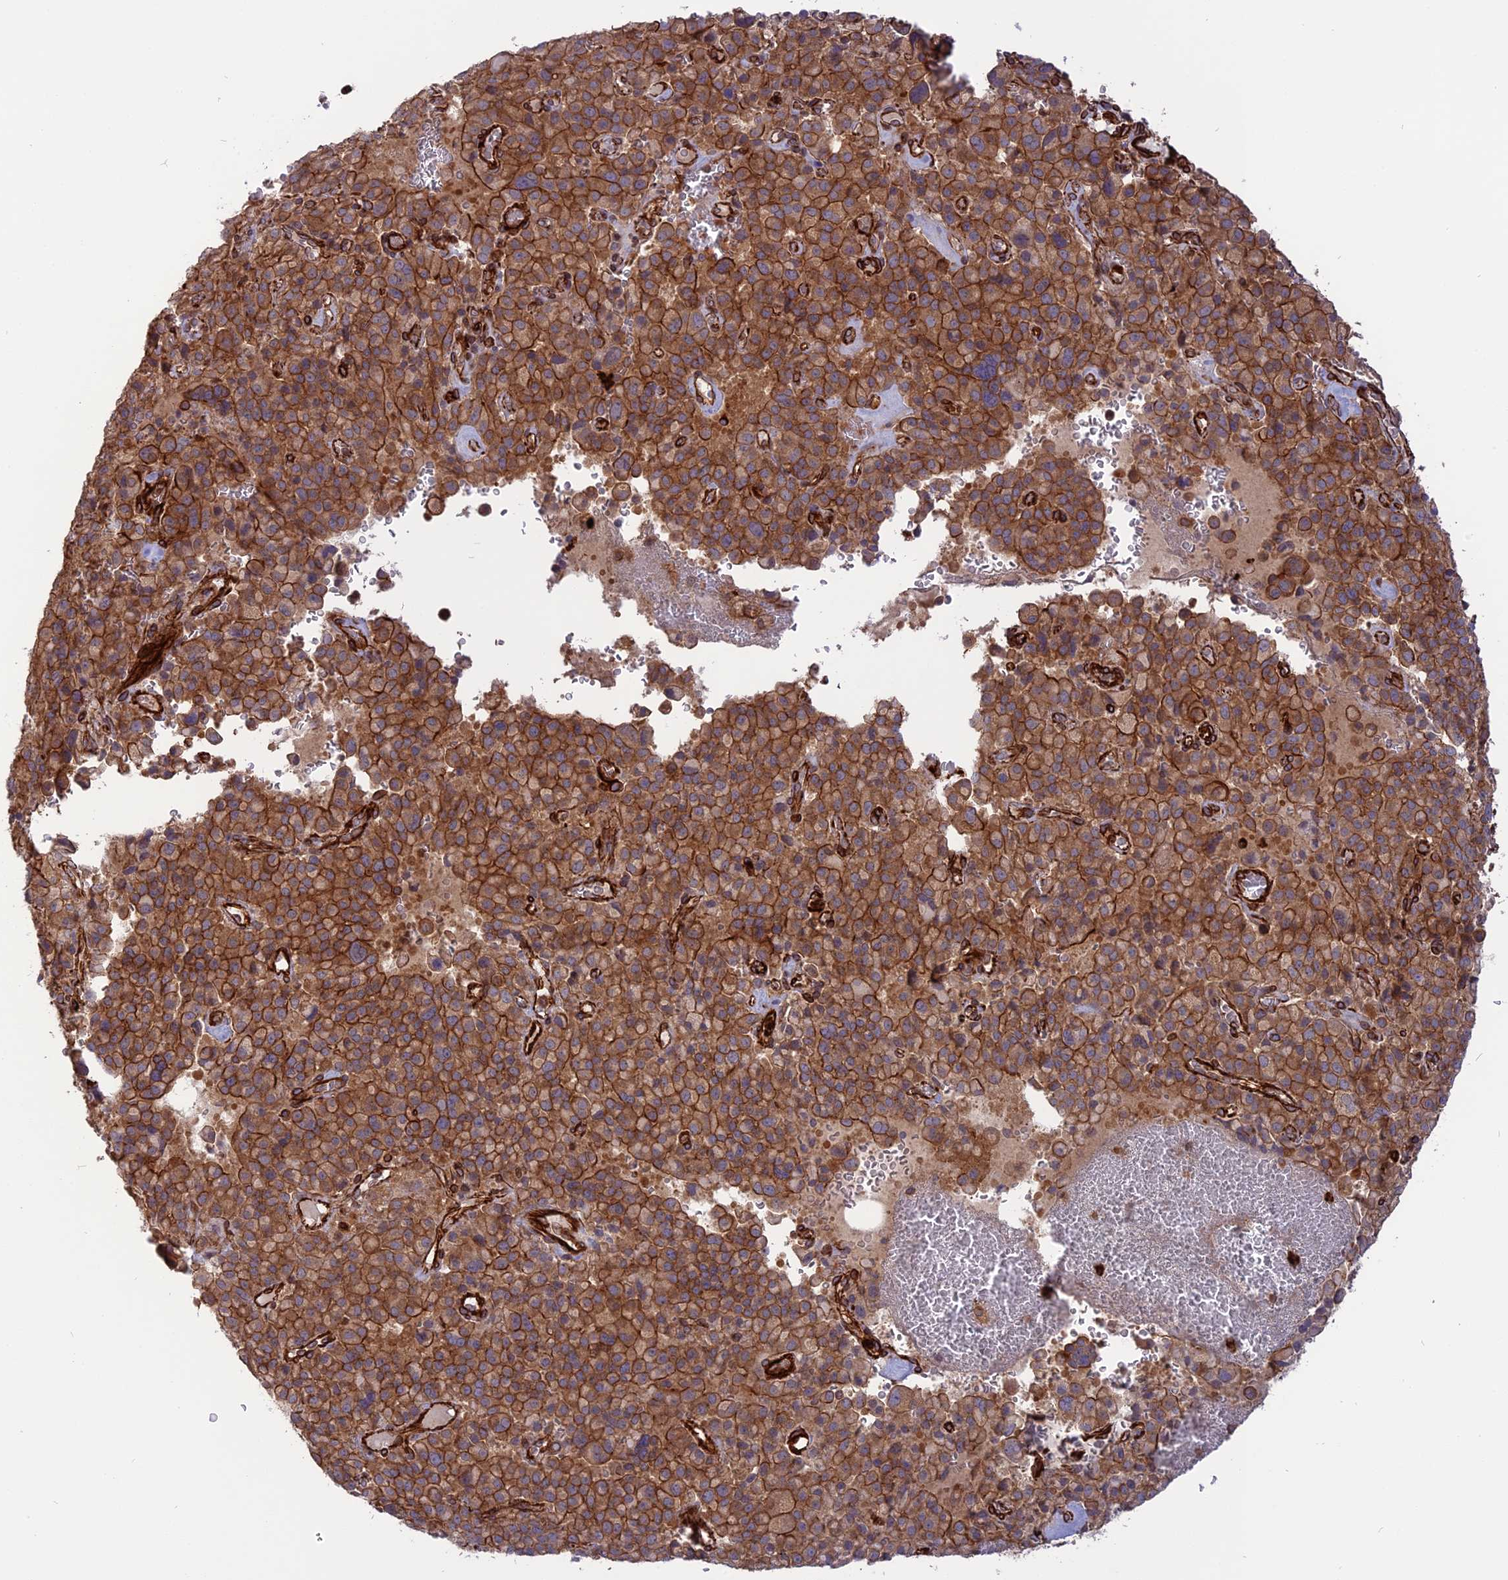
{"staining": {"intensity": "moderate", "quantity": ">75%", "location": "cytoplasmic/membranous"}, "tissue": "pancreatic cancer", "cell_type": "Tumor cells", "image_type": "cancer", "snomed": [{"axis": "morphology", "description": "Adenocarcinoma, NOS"}, {"axis": "topography", "description": "Pancreas"}], "caption": "Immunohistochemistry of pancreatic adenocarcinoma exhibits medium levels of moderate cytoplasmic/membranous staining in approximately >75% of tumor cells.", "gene": "PHLDB3", "patient": {"sex": "male", "age": 65}}